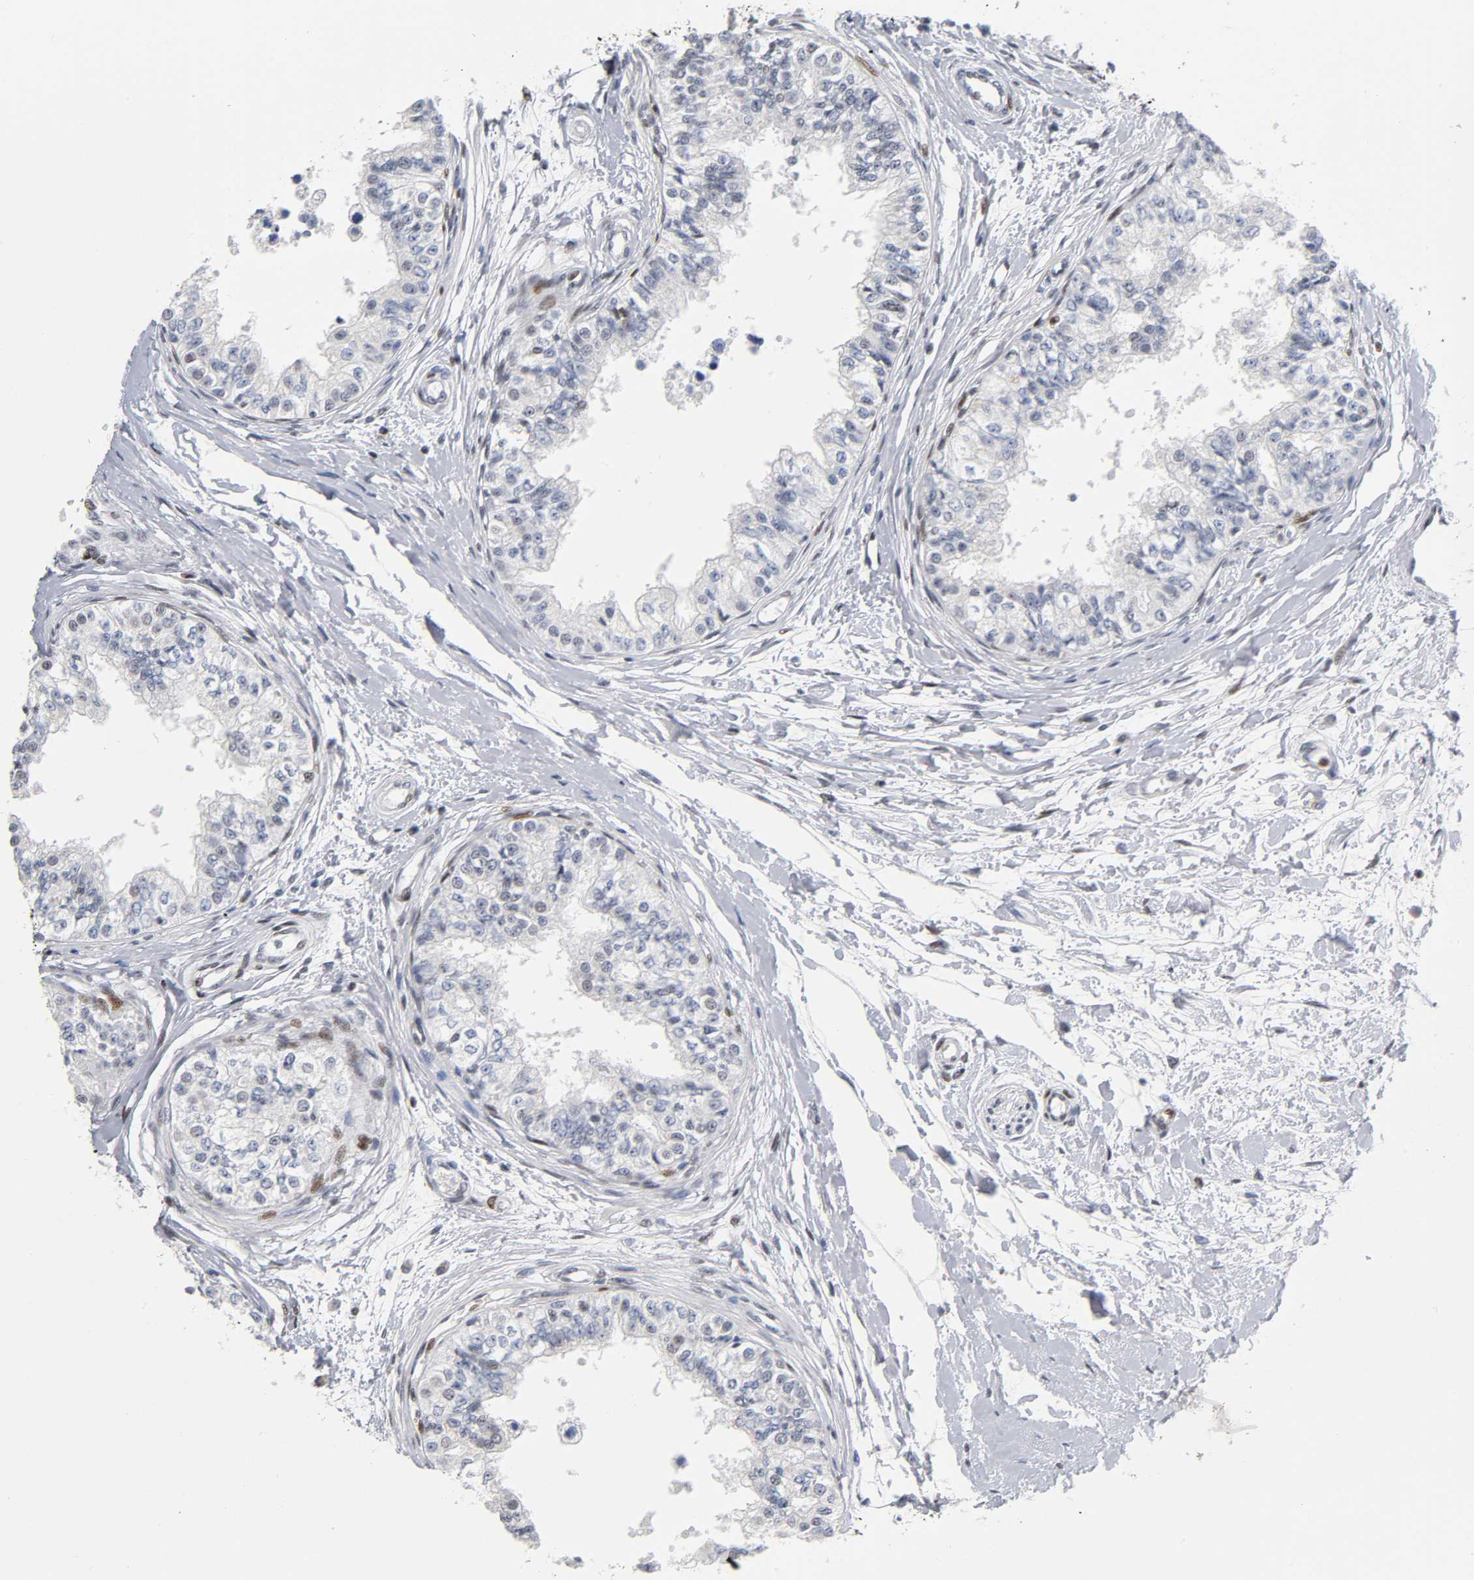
{"staining": {"intensity": "weak", "quantity": "<25%", "location": "nuclear"}, "tissue": "epididymis", "cell_type": "Glandular cells", "image_type": "normal", "snomed": [{"axis": "morphology", "description": "Normal tissue, NOS"}, {"axis": "morphology", "description": "Adenocarcinoma, metastatic, NOS"}, {"axis": "topography", "description": "Testis"}, {"axis": "topography", "description": "Epididymis"}], "caption": "Immunohistochemistry (IHC) photomicrograph of unremarkable epididymis: epididymis stained with DAB (3,3'-diaminobenzidine) exhibits no significant protein staining in glandular cells. The staining is performed using DAB (3,3'-diaminobenzidine) brown chromogen with nuclei counter-stained in using hematoxylin.", "gene": "SP3", "patient": {"sex": "male", "age": 26}}